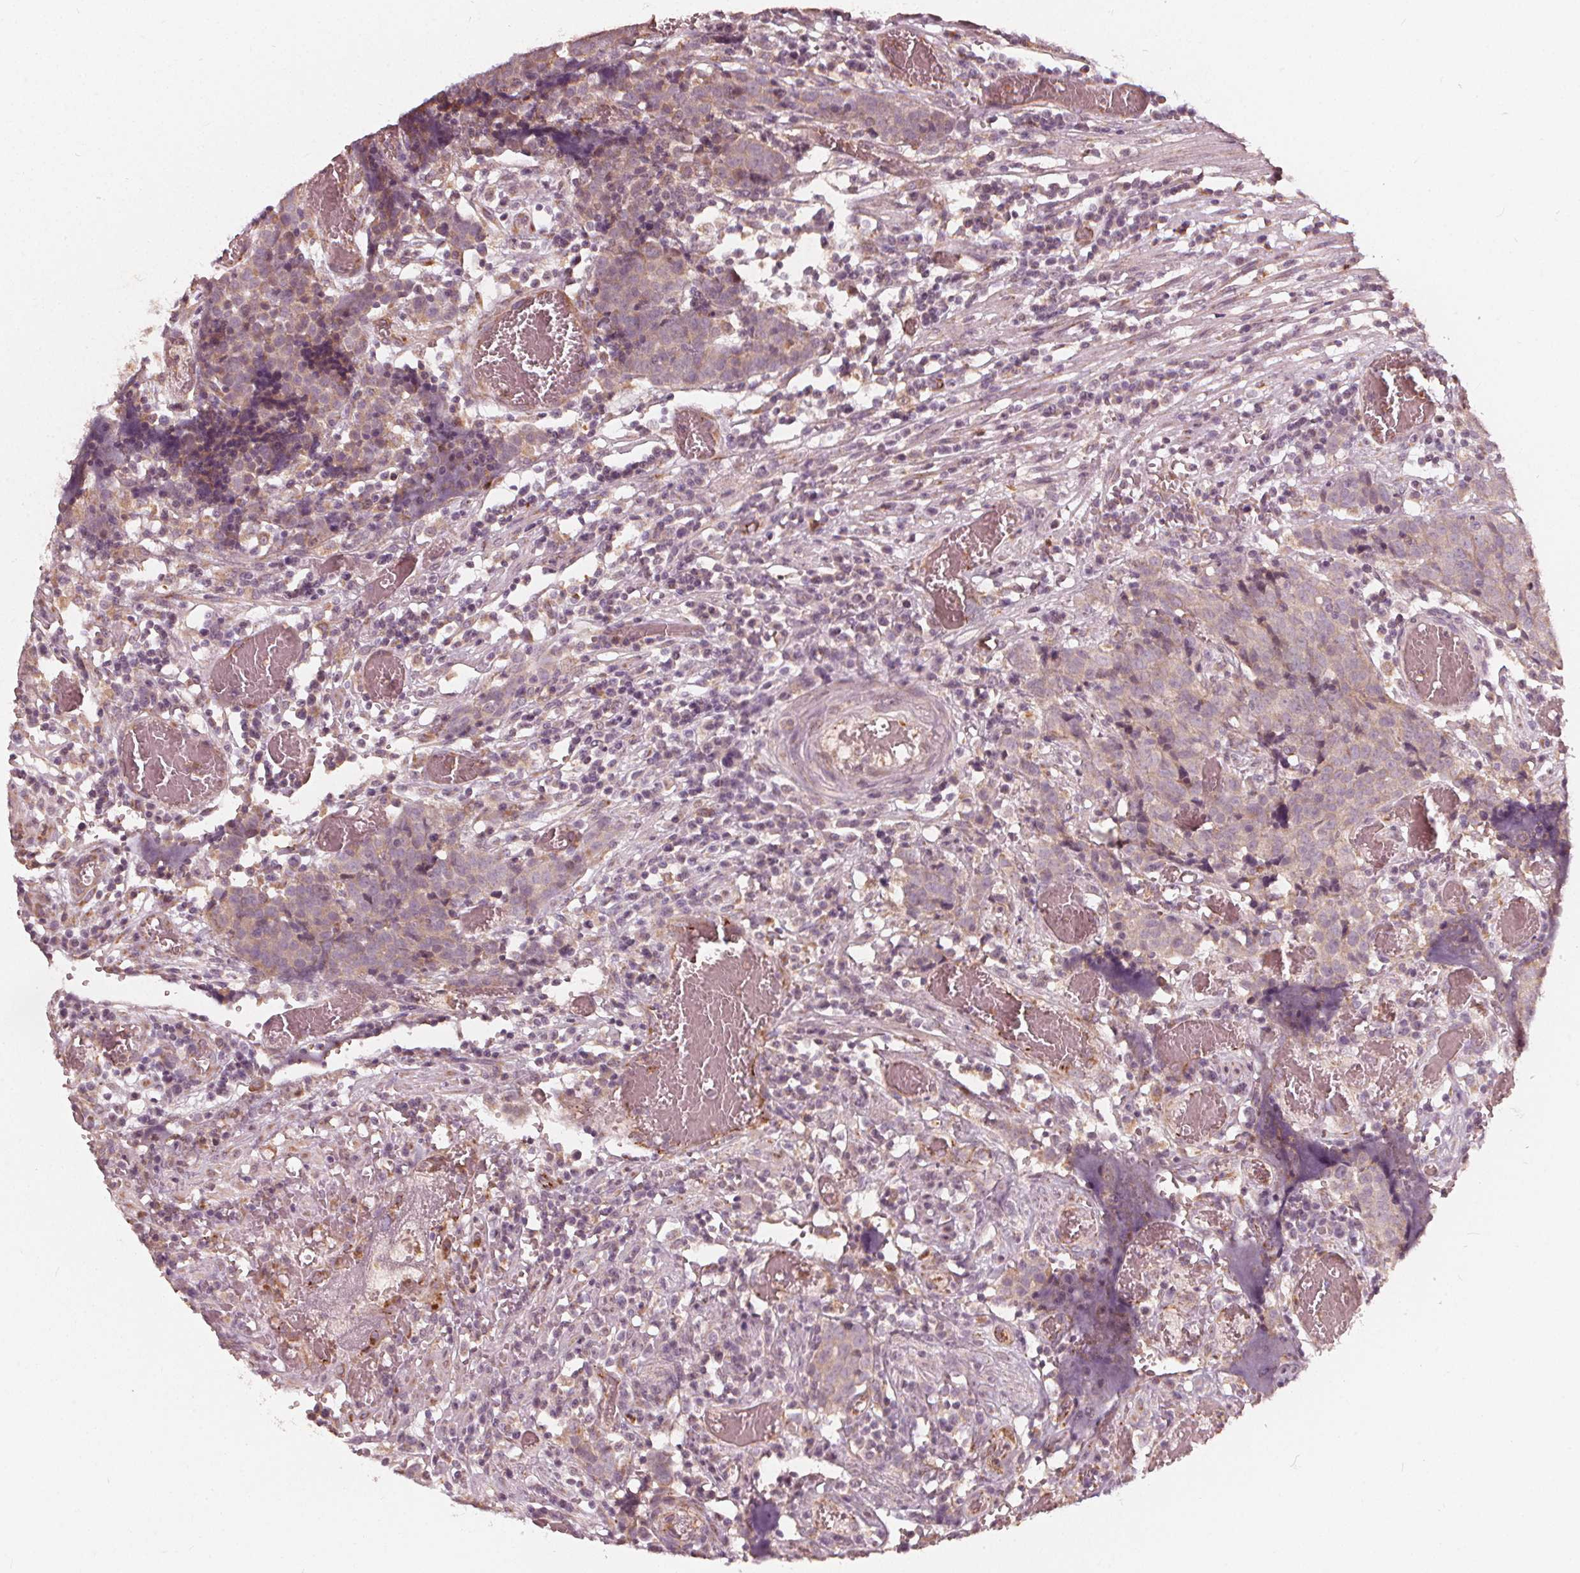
{"staining": {"intensity": "negative", "quantity": "none", "location": "none"}, "tissue": "prostate cancer", "cell_type": "Tumor cells", "image_type": "cancer", "snomed": [{"axis": "morphology", "description": "Adenocarcinoma, High grade"}, {"axis": "topography", "description": "Prostate and seminal vesicle, NOS"}], "caption": "This is an immunohistochemistry (IHC) histopathology image of human adenocarcinoma (high-grade) (prostate). There is no positivity in tumor cells.", "gene": "NPC1L1", "patient": {"sex": "male", "age": 60}}